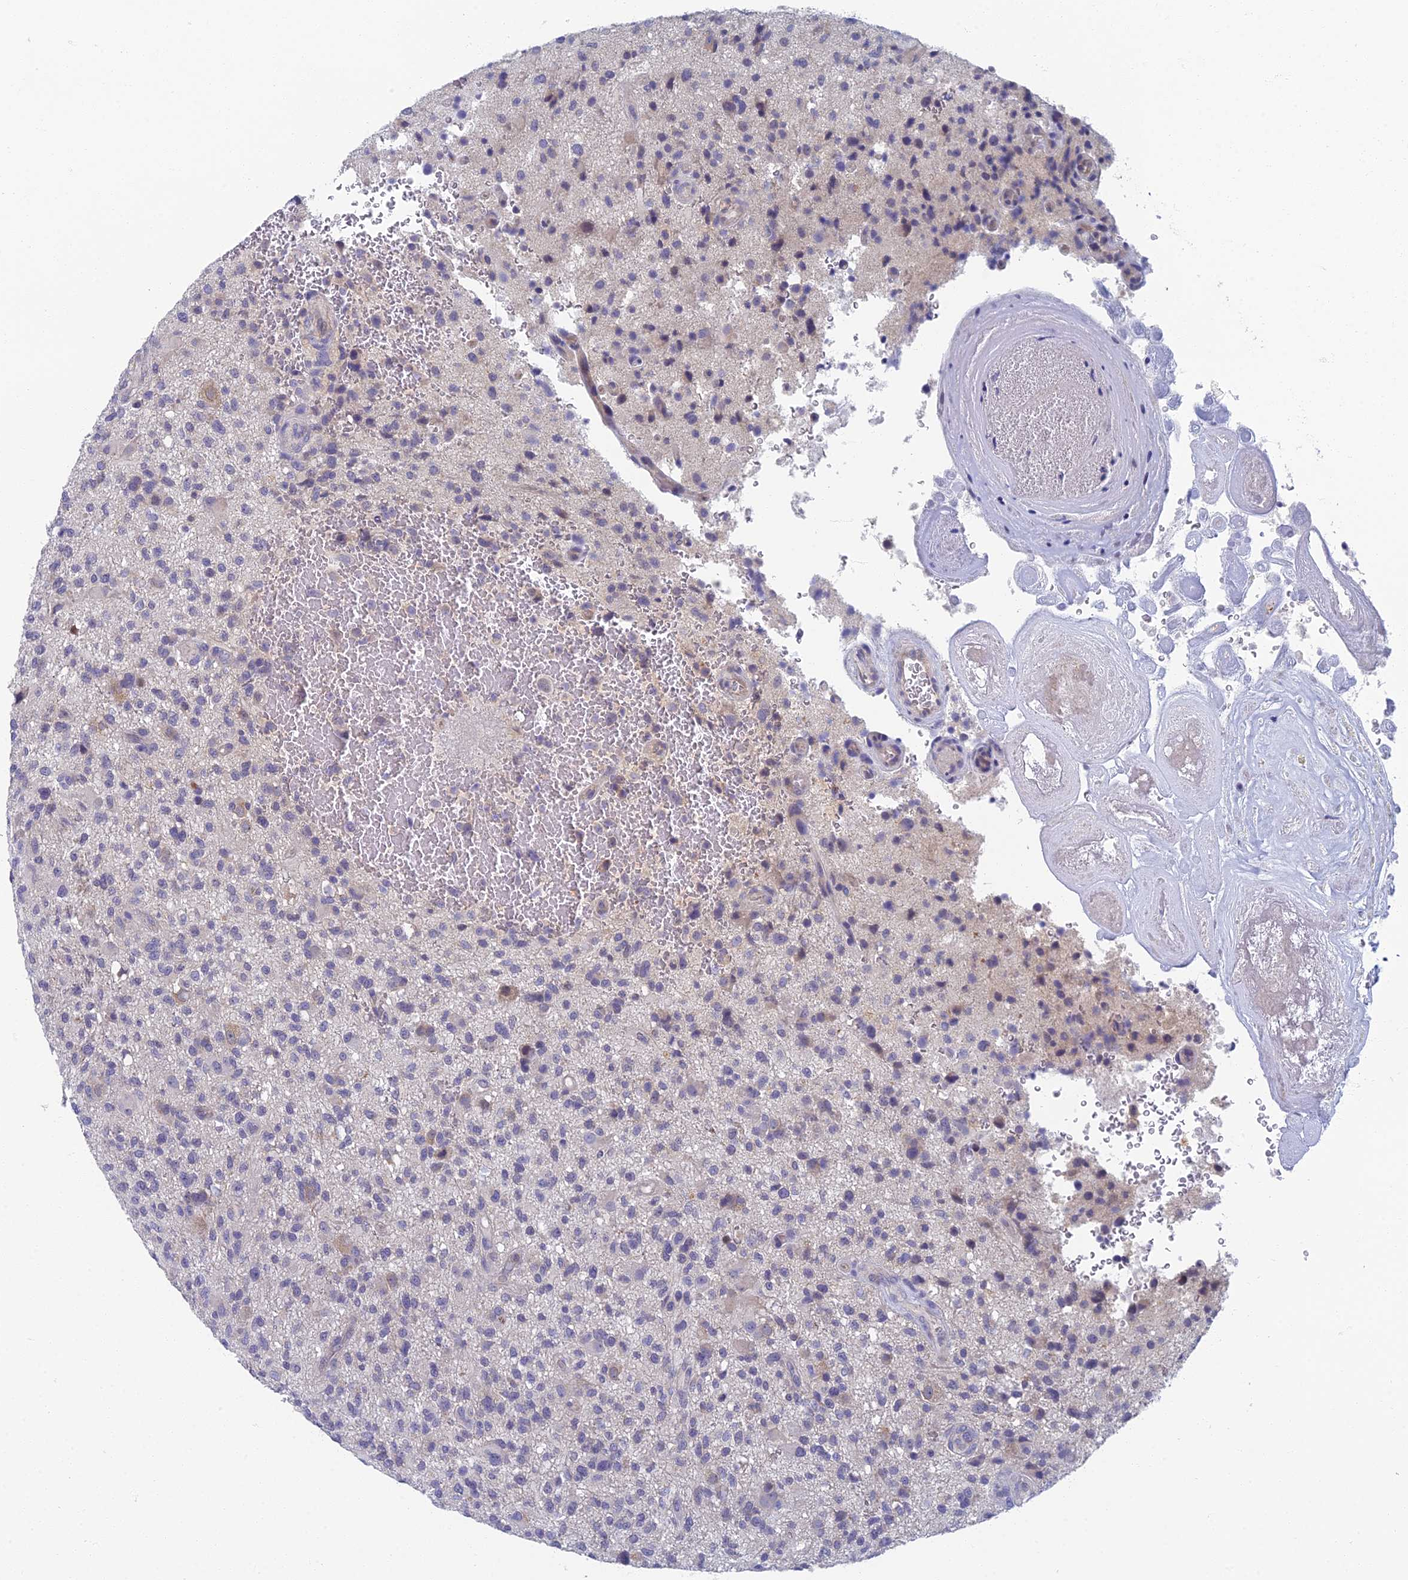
{"staining": {"intensity": "negative", "quantity": "none", "location": "none"}, "tissue": "glioma", "cell_type": "Tumor cells", "image_type": "cancer", "snomed": [{"axis": "morphology", "description": "Glioma, malignant, High grade"}, {"axis": "topography", "description": "Brain"}], "caption": "High magnification brightfield microscopy of glioma stained with DAB (3,3'-diaminobenzidine) (brown) and counterstained with hematoxylin (blue): tumor cells show no significant expression.", "gene": "SPIN4", "patient": {"sex": "male", "age": 47}}